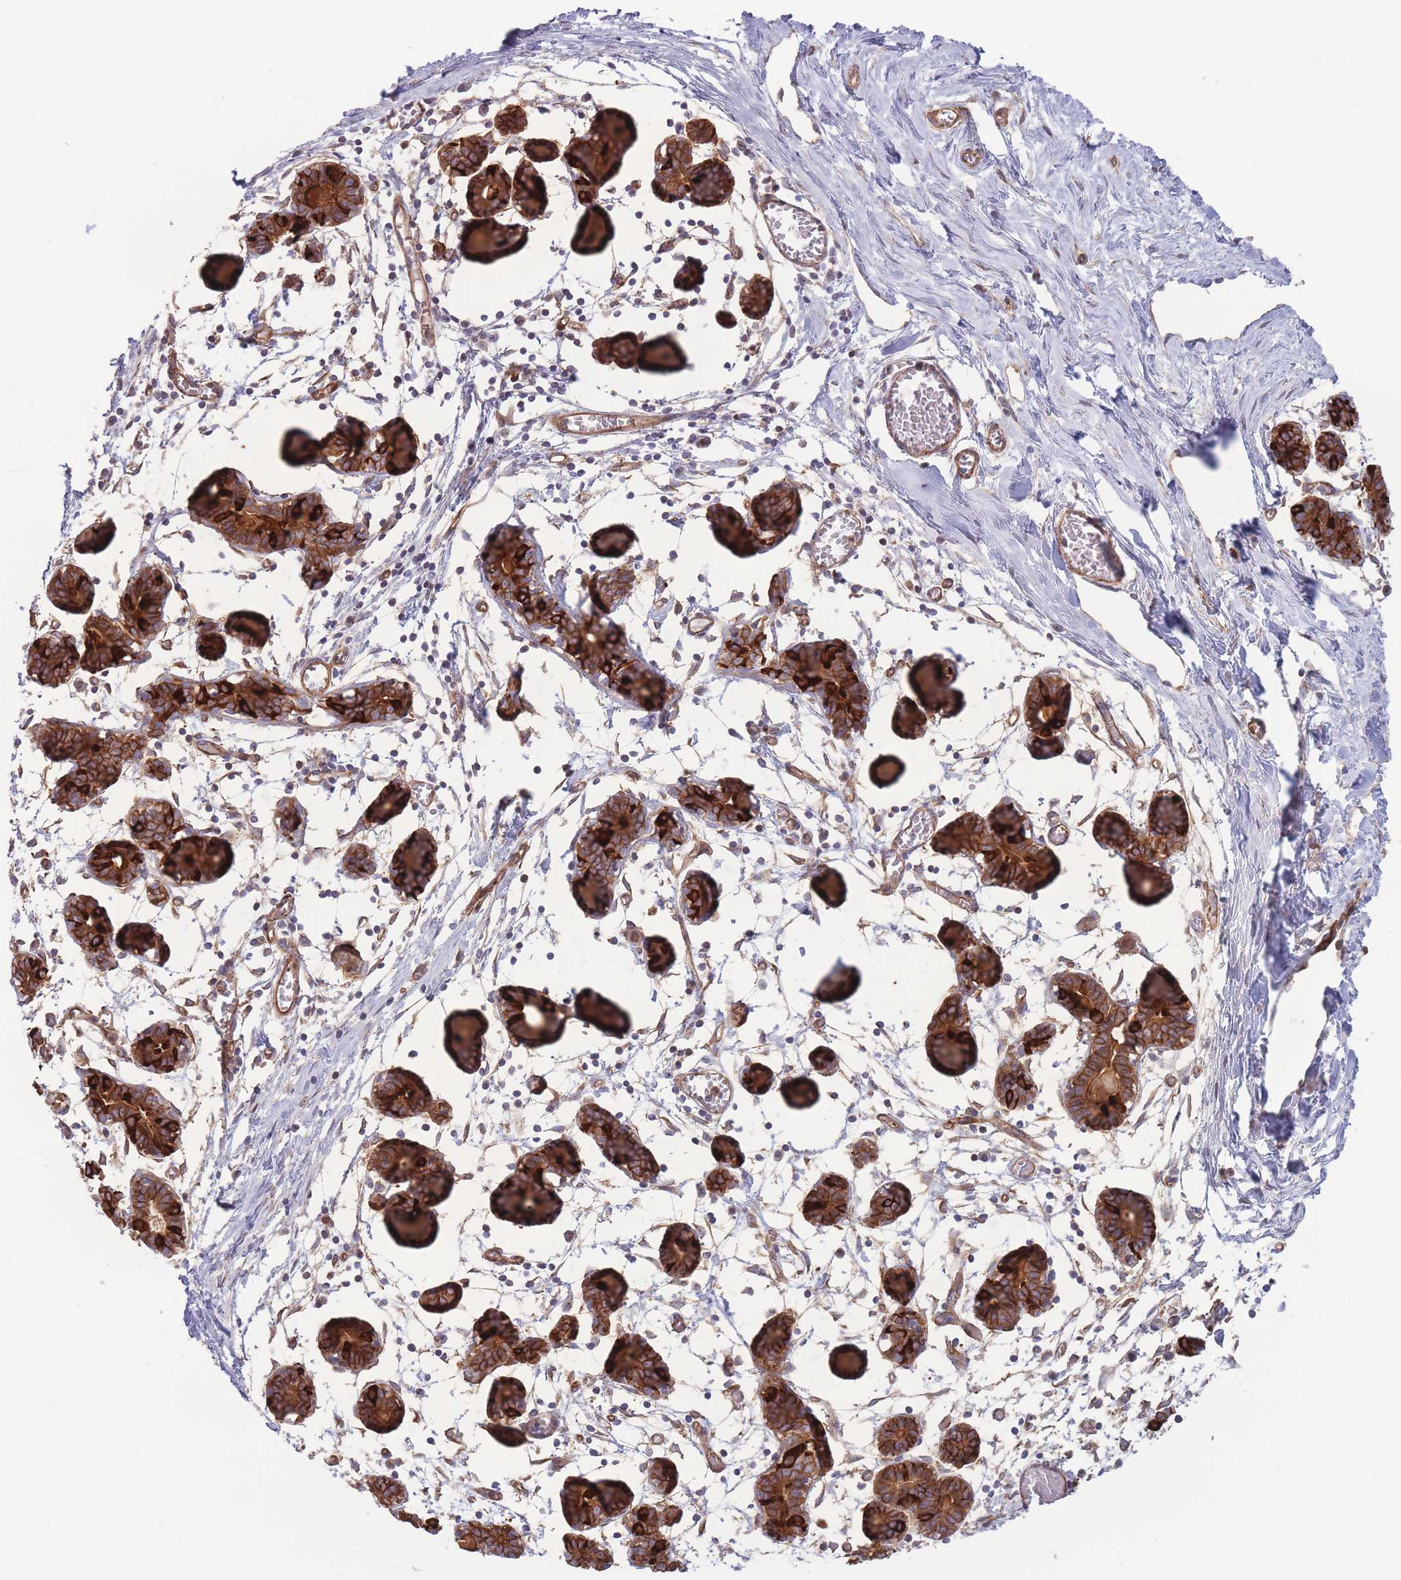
{"staining": {"intensity": "weak", "quantity": ">75%", "location": "cytoplasmic/membranous"}, "tissue": "breast", "cell_type": "Adipocytes", "image_type": "normal", "snomed": [{"axis": "morphology", "description": "Normal tissue, NOS"}, {"axis": "topography", "description": "Breast"}], "caption": "A histopathology image of breast stained for a protein displays weak cytoplasmic/membranous brown staining in adipocytes. The staining is performed using DAB (3,3'-diaminobenzidine) brown chromogen to label protein expression. The nuclei are counter-stained blue using hematoxylin.", "gene": "STEAP3", "patient": {"sex": "female", "age": 27}}